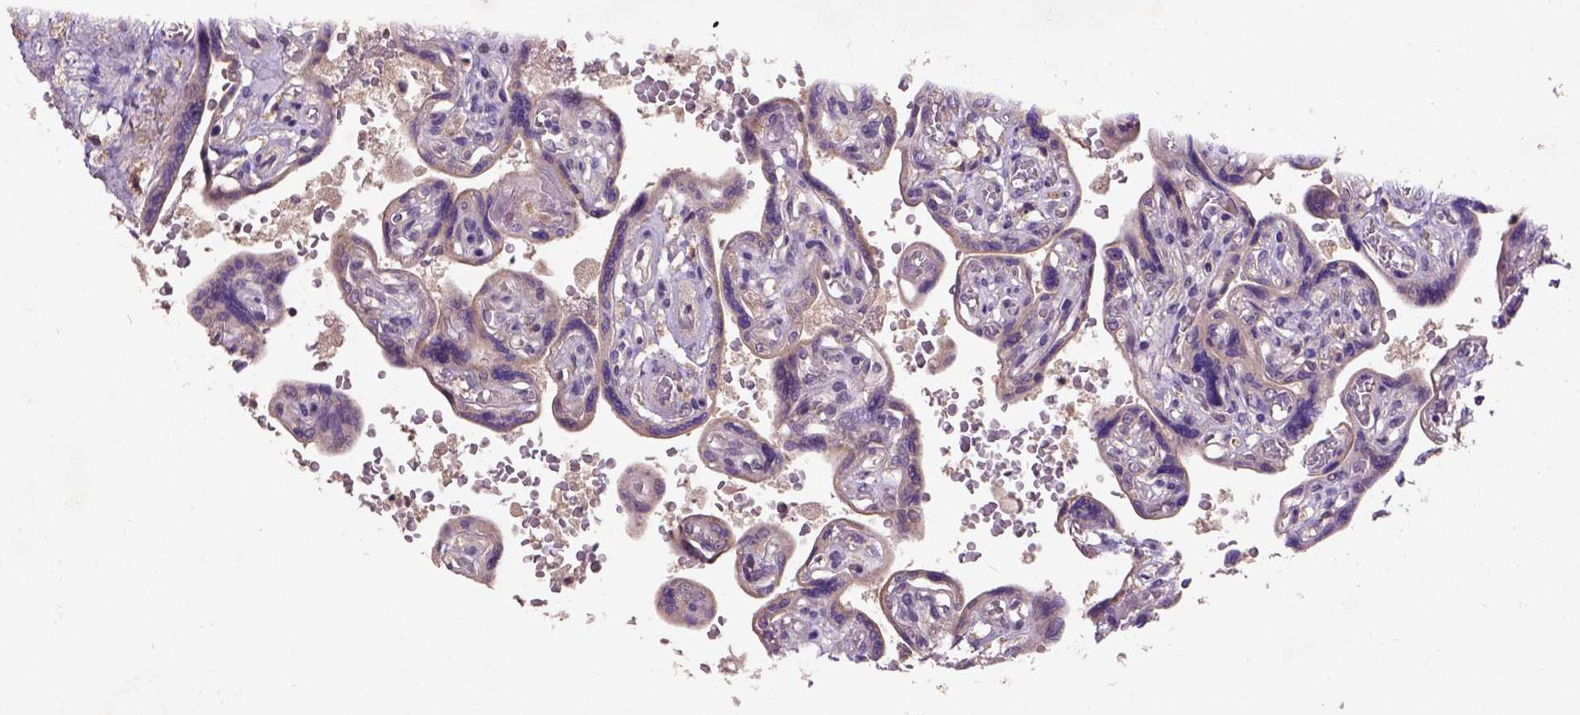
{"staining": {"intensity": "negative", "quantity": "none", "location": "none"}, "tissue": "placenta", "cell_type": "Decidual cells", "image_type": "normal", "snomed": [{"axis": "morphology", "description": "Normal tissue, NOS"}, {"axis": "topography", "description": "Placenta"}], "caption": "The image shows no significant expression in decidual cells of placenta. The staining is performed using DAB brown chromogen with nuclei counter-stained in using hematoxylin.", "gene": "KBTBD8", "patient": {"sex": "female", "age": 32}}